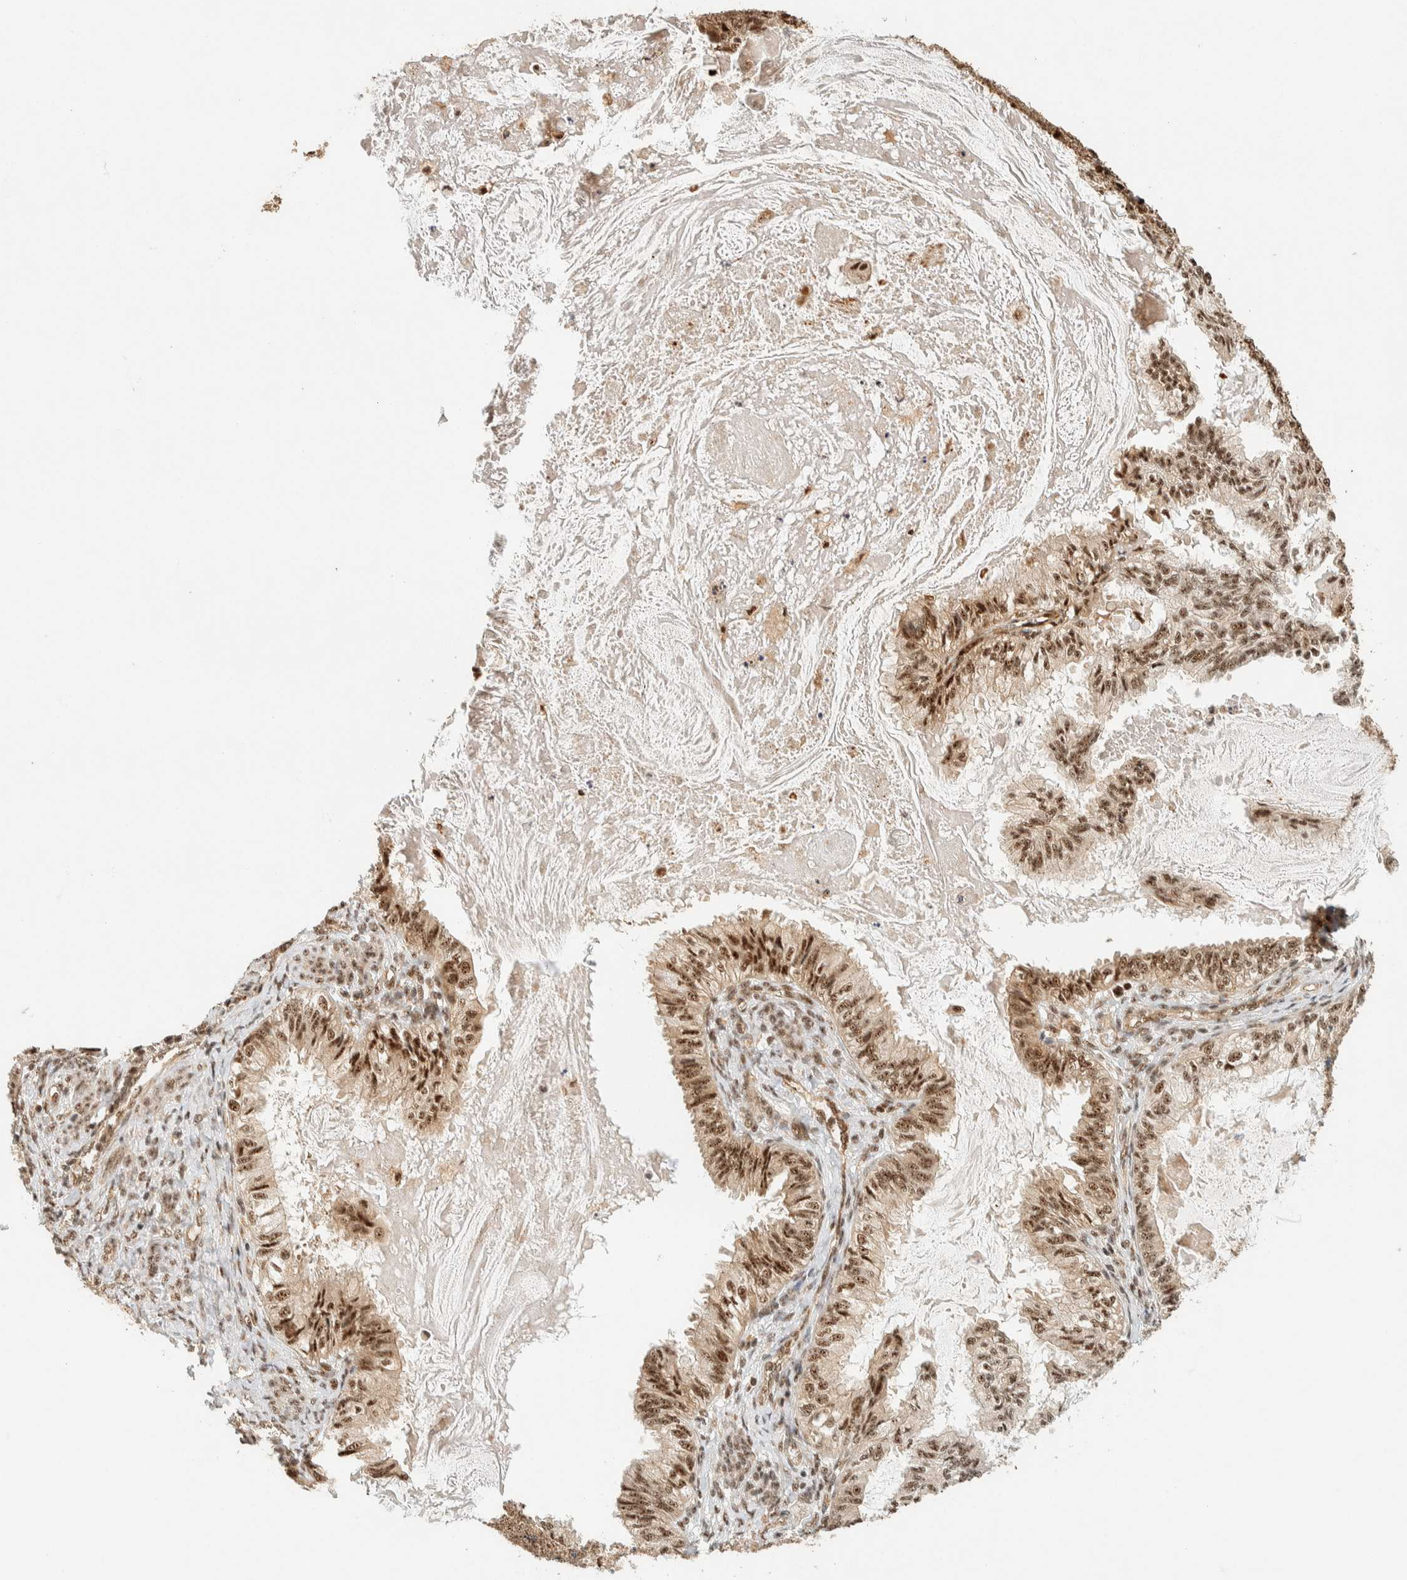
{"staining": {"intensity": "moderate", "quantity": ">75%", "location": "nuclear"}, "tissue": "cervical cancer", "cell_type": "Tumor cells", "image_type": "cancer", "snomed": [{"axis": "morphology", "description": "Normal tissue, NOS"}, {"axis": "morphology", "description": "Adenocarcinoma, NOS"}, {"axis": "topography", "description": "Cervix"}, {"axis": "topography", "description": "Endometrium"}], "caption": "The immunohistochemical stain highlights moderate nuclear expression in tumor cells of adenocarcinoma (cervical) tissue. (brown staining indicates protein expression, while blue staining denotes nuclei).", "gene": "SIK1", "patient": {"sex": "female", "age": 86}}